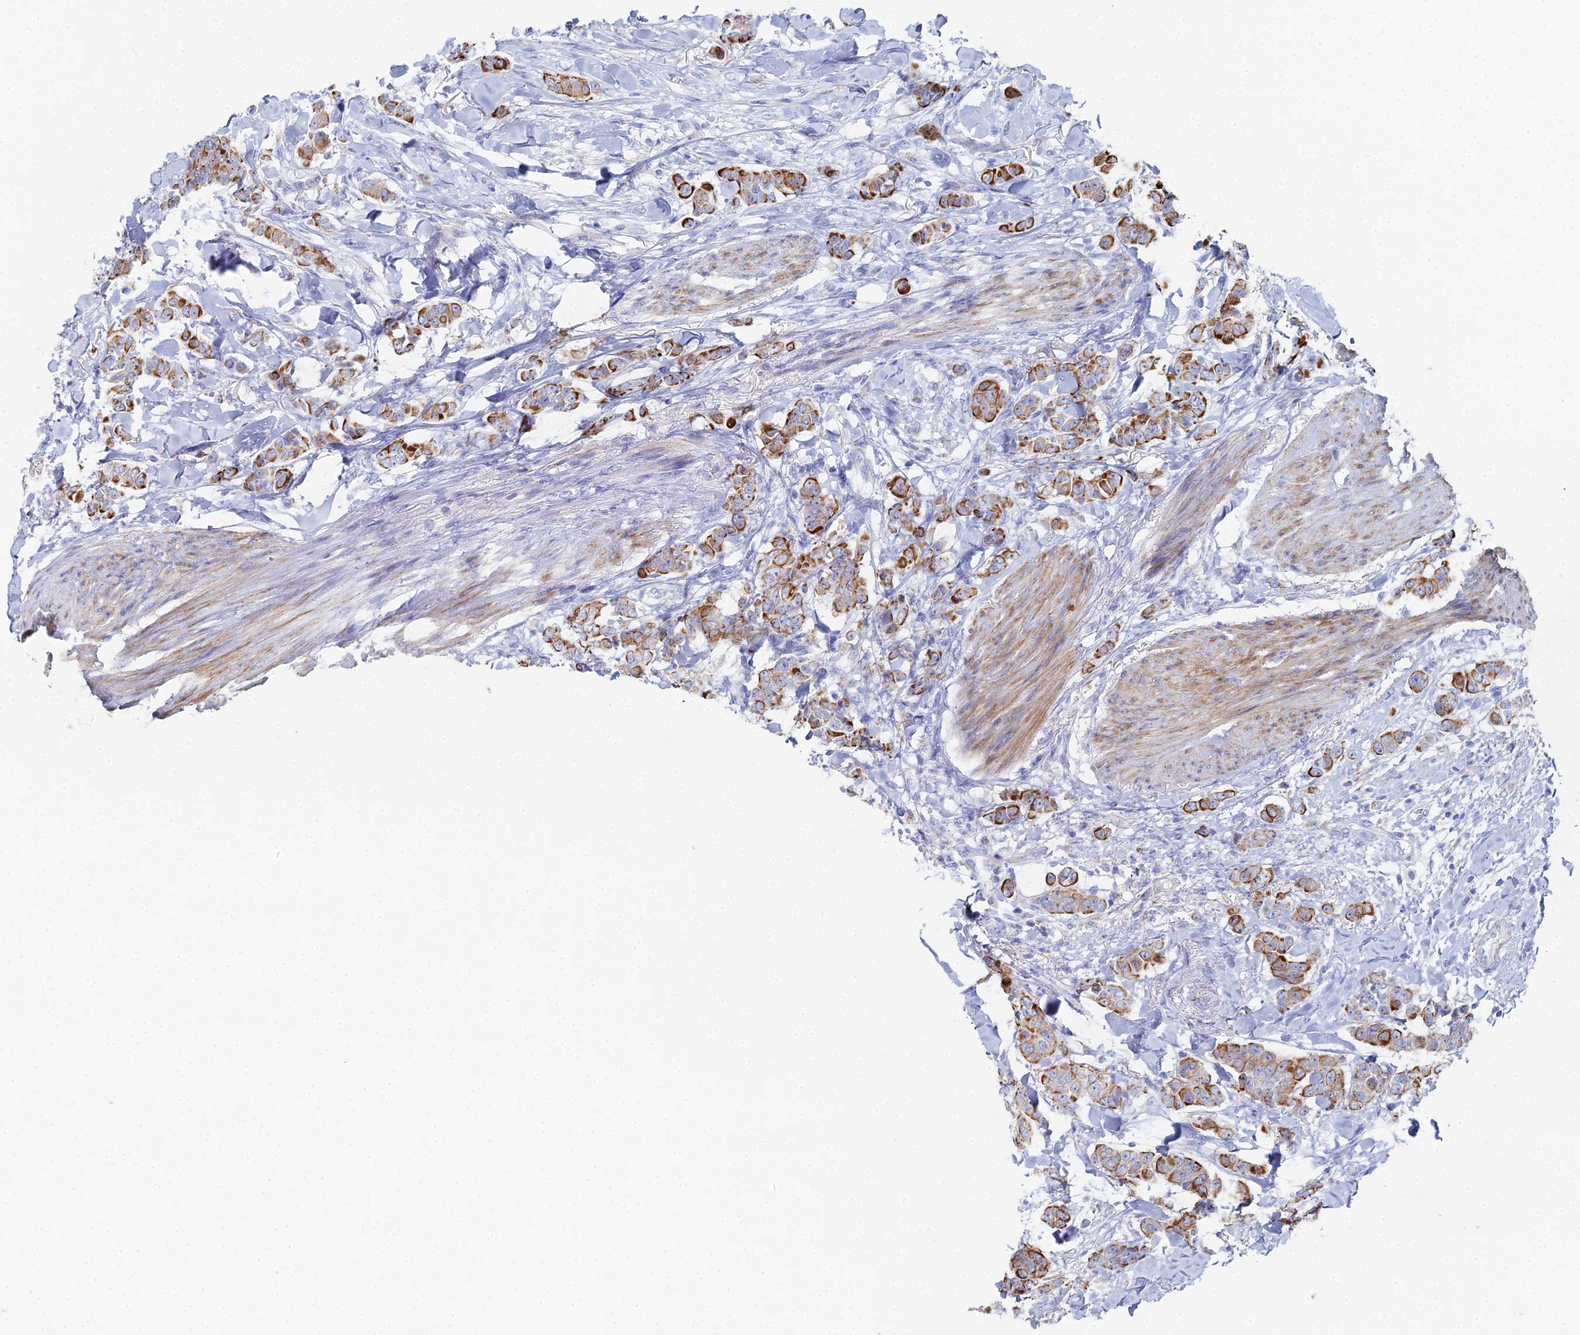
{"staining": {"intensity": "strong", "quantity": "25%-75%", "location": "cytoplasmic/membranous"}, "tissue": "breast cancer", "cell_type": "Tumor cells", "image_type": "cancer", "snomed": [{"axis": "morphology", "description": "Duct carcinoma"}, {"axis": "topography", "description": "Breast"}], "caption": "Immunohistochemistry (IHC) of breast cancer demonstrates high levels of strong cytoplasmic/membranous staining in about 25%-75% of tumor cells. The staining was performed using DAB to visualize the protein expression in brown, while the nuclei were stained in blue with hematoxylin (Magnification: 20x).", "gene": "DHX34", "patient": {"sex": "female", "age": 40}}